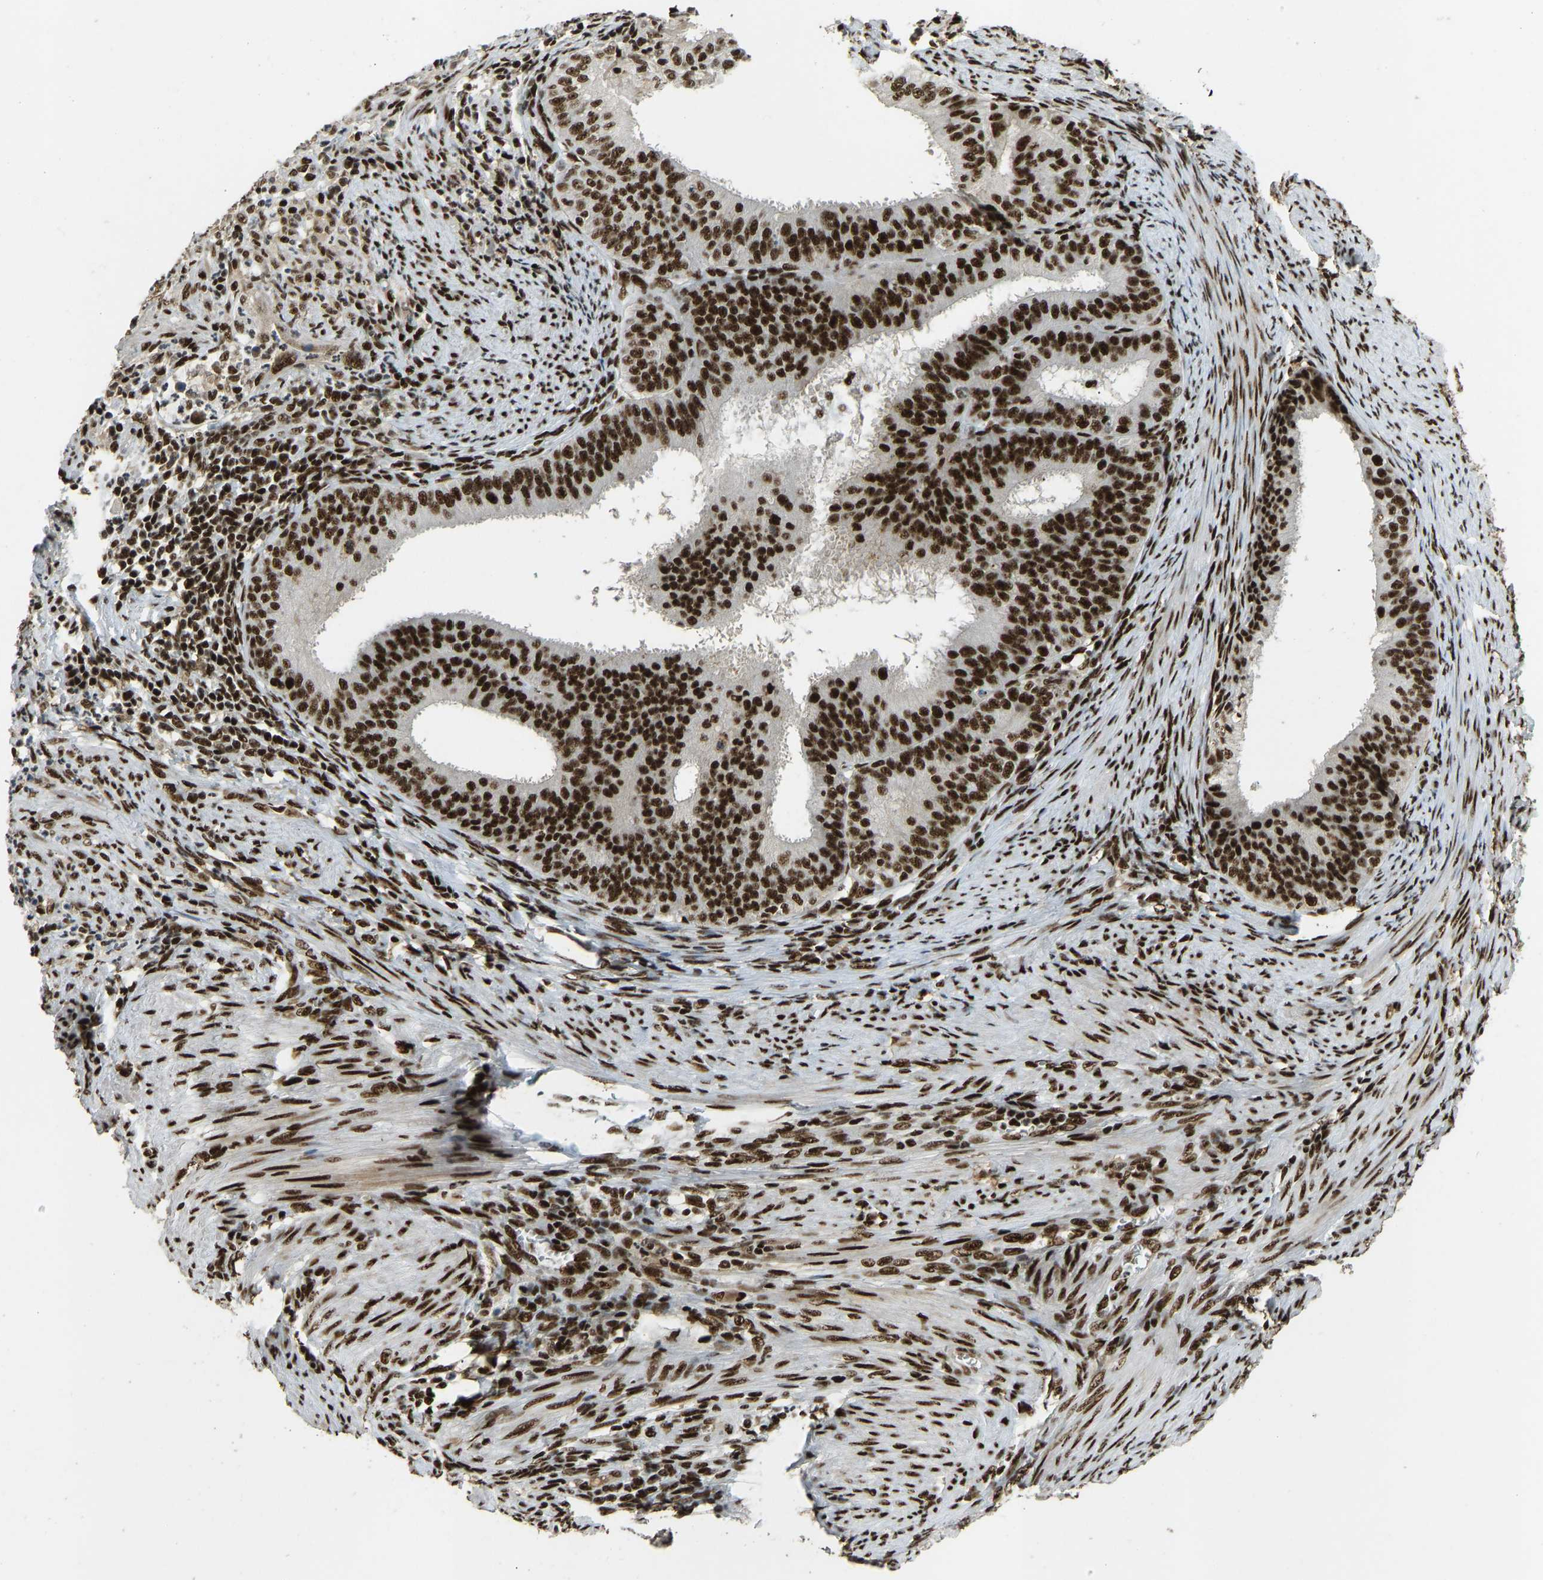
{"staining": {"intensity": "strong", "quantity": ">75%", "location": "nuclear"}, "tissue": "endometrial cancer", "cell_type": "Tumor cells", "image_type": "cancer", "snomed": [{"axis": "morphology", "description": "Adenocarcinoma, NOS"}, {"axis": "topography", "description": "Endometrium"}], "caption": "IHC (DAB (3,3'-diaminobenzidine)) staining of endometrial cancer (adenocarcinoma) shows strong nuclear protein positivity in approximately >75% of tumor cells.", "gene": "FOXK1", "patient": {"sex": "female", "age": 70}}